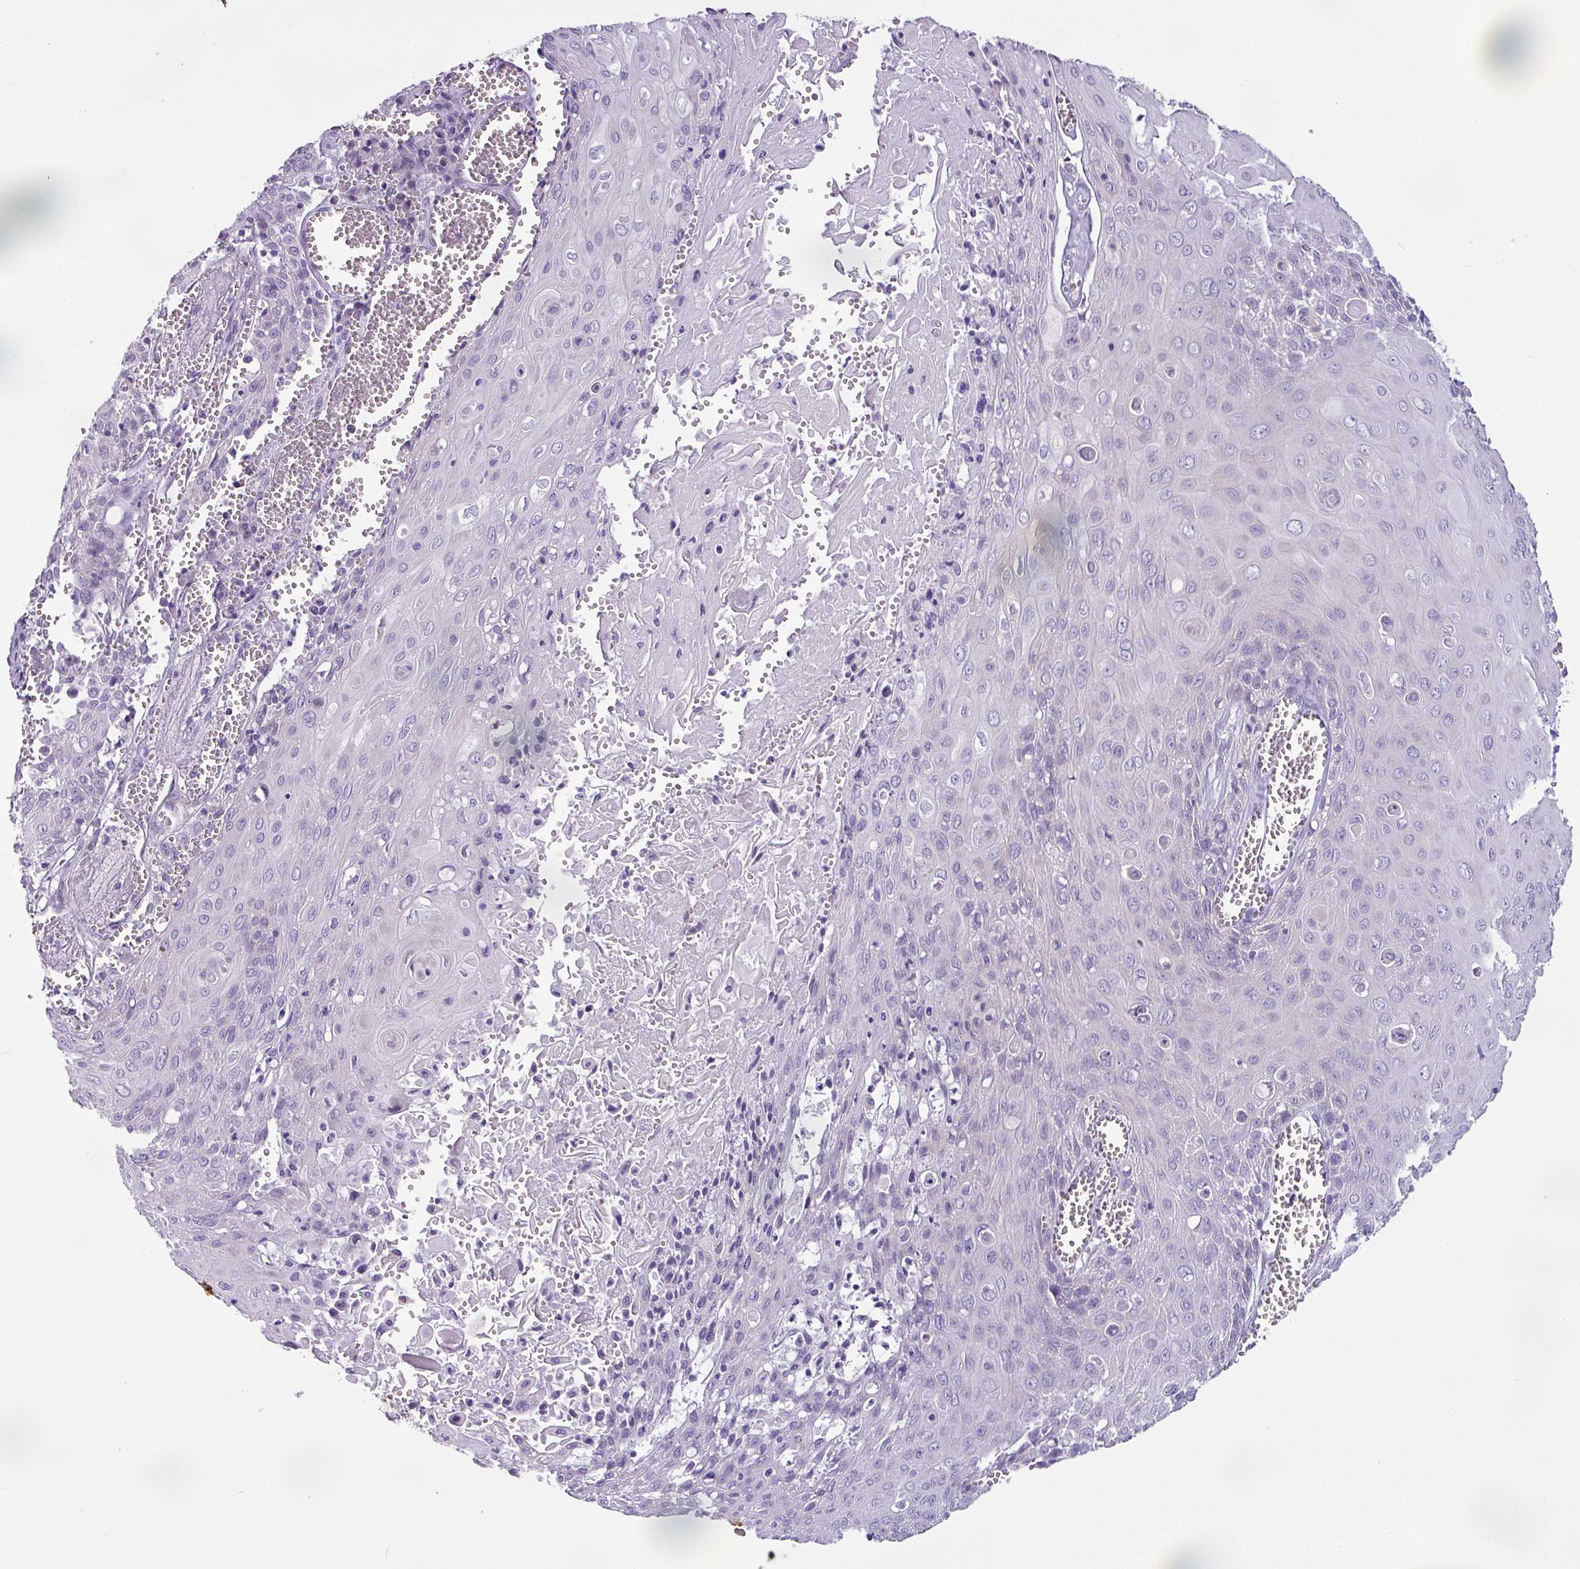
{"staining": {"intensity": "negative", "quantity": "none", "location": "none"}, "tissue": "cervical cancer", "cell_type": "Tumor cells", "image_type": "cancer", "snomed": [{"axis": "morphology", "description": "Squamous cell carcinoma, NOS"}, {"axis": "topography", "description": "Cervix"}], "caption": "This is an immunohistochemistry histopathology image of cervical cancer (squamous cell carcinoma). There is no staining in tumor cells.", "gene": "TOR1AIP2", "patient": {"sex": "female", "age": 39}}